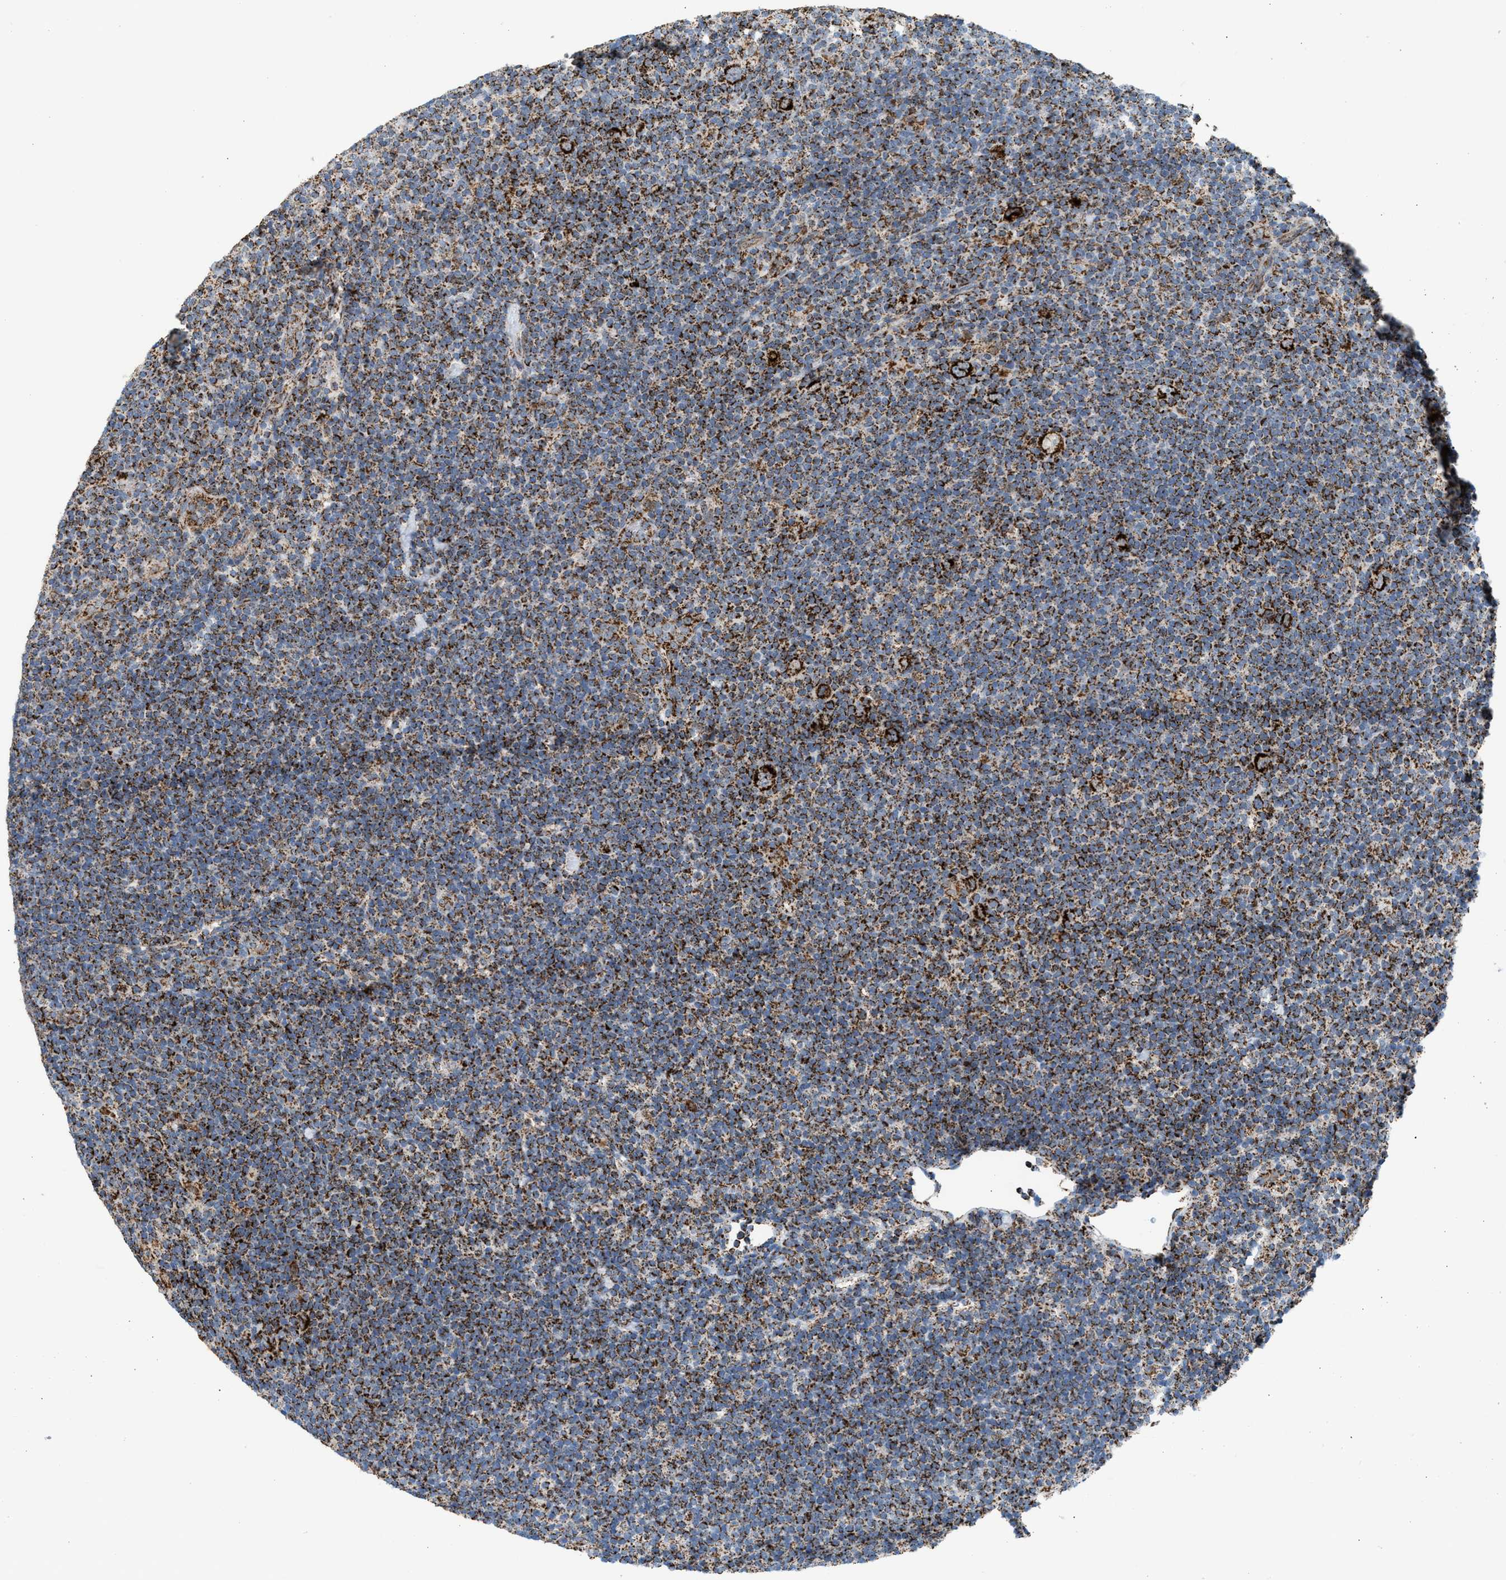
{"staining": {"intensity": "strong", "quantity": ">75%", "location": "cytoplasmic/membranous"}, "tissue": "lymphoma", "cell_type": "Tumor cells", "image_type": "cancer", "snomed": [{"axis": "morphology", "description": "Hodgkin's disease, NOS"}, {"axis": "topography", "description": "Lymph node"}], "caption": "High-magnification brightfield microscopy of lymphoma stained with DAB (3,3'-diaminobenzidine) (brown) and counterstained with hematoxylin (blue). tumor cells exhibit strong cytoplasmic/membranous expression is present in about>75% of cells.", "gene": "PMPCA", "patient": {"sex": "female", "age": 57}}